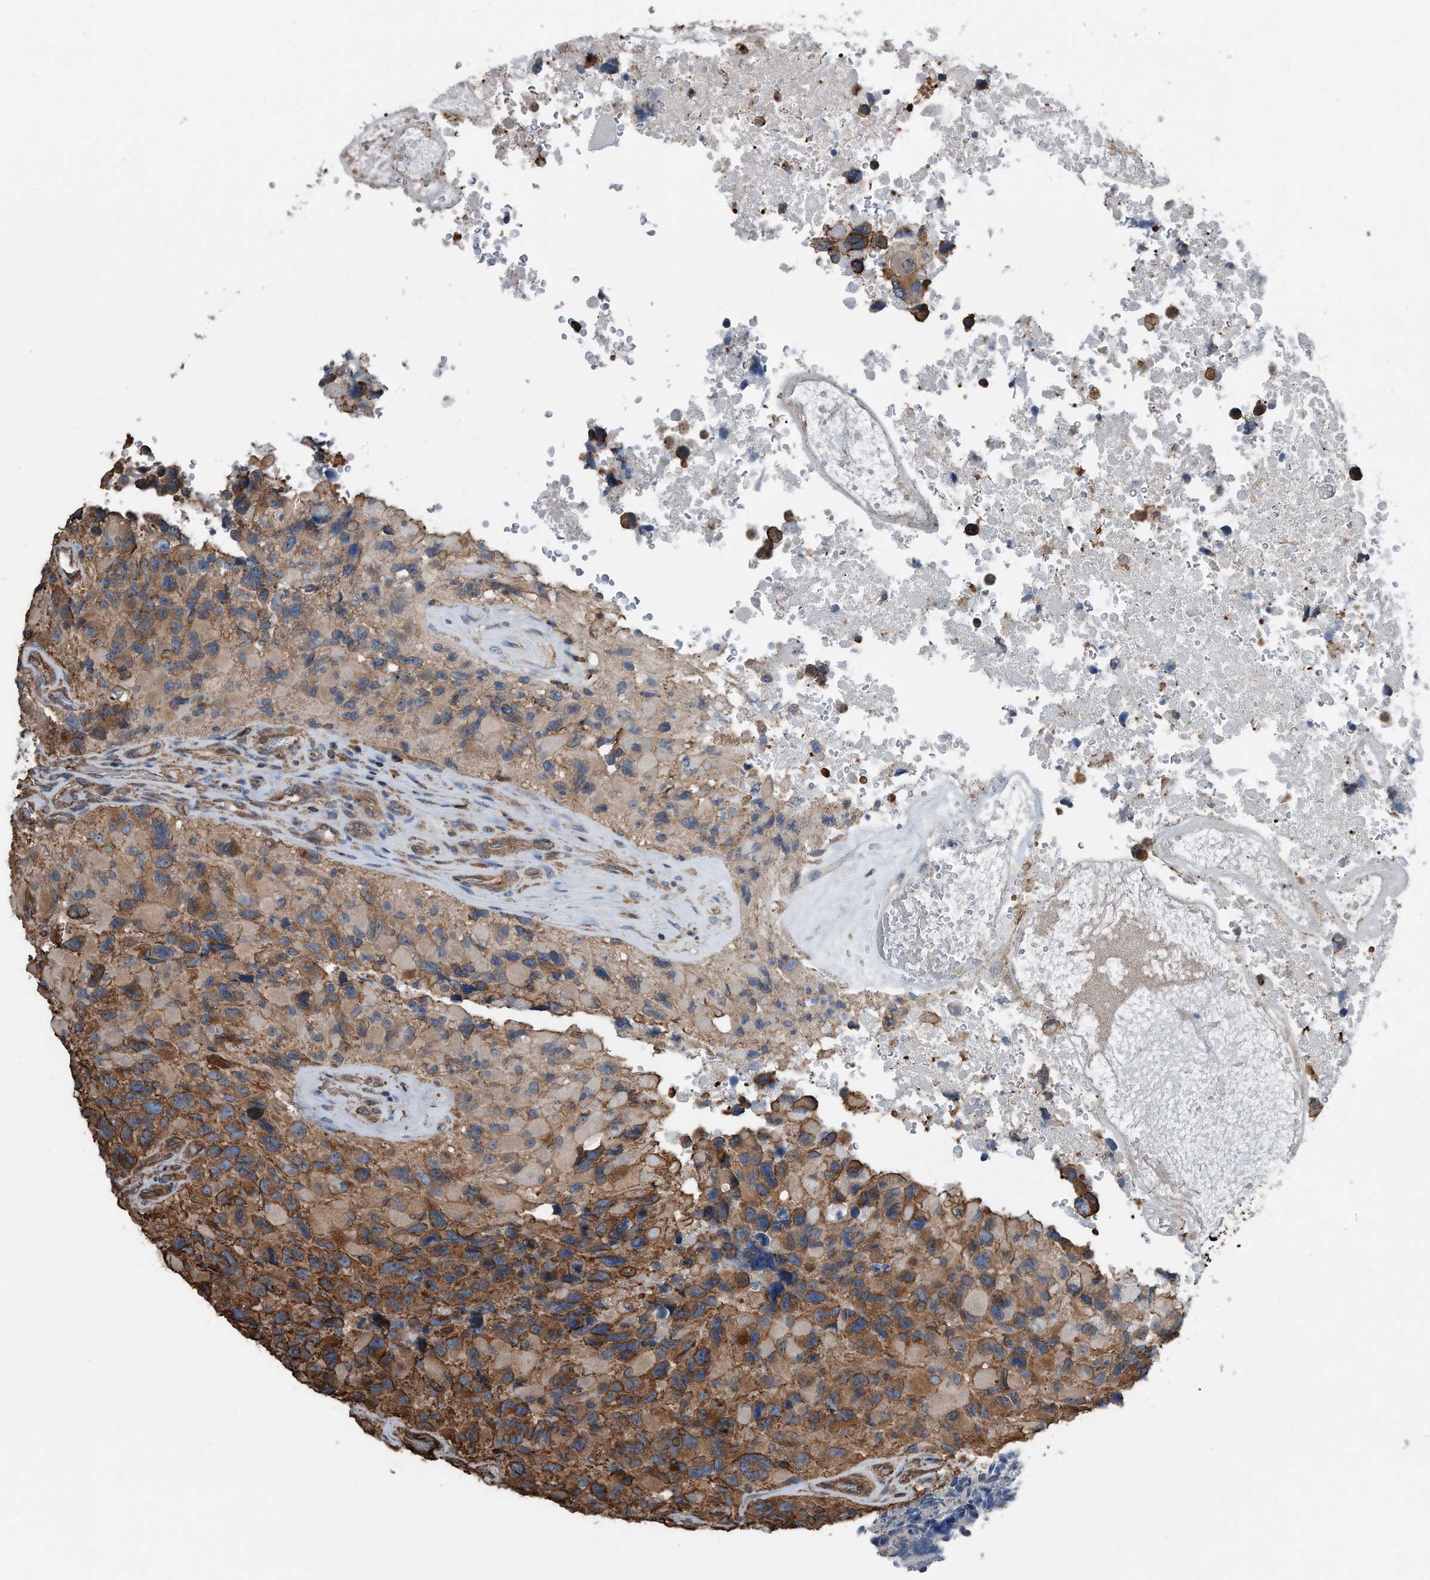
{"staining": {"intensity": "moderate", "quantity": ">75%", "location": "cytoplasmic/membranous"}, "tissue": "glioma", "cell_type": "Tumor cells", "image_type": "cancer", "snomed": [{"axis": "morphology", "description": "Glioma, malignant, High grade"}, {"axis": "topography", "description": "Brain"}], "caption": "Approximately >75% of tumor cells in high-grade glioma (malignant) display moderate cytoplasmic/membranous protein expression as visualized by brown immunohistochemical staining.", "gene": "RSPO3", "patient": {"sex": "male", "age": 69}}